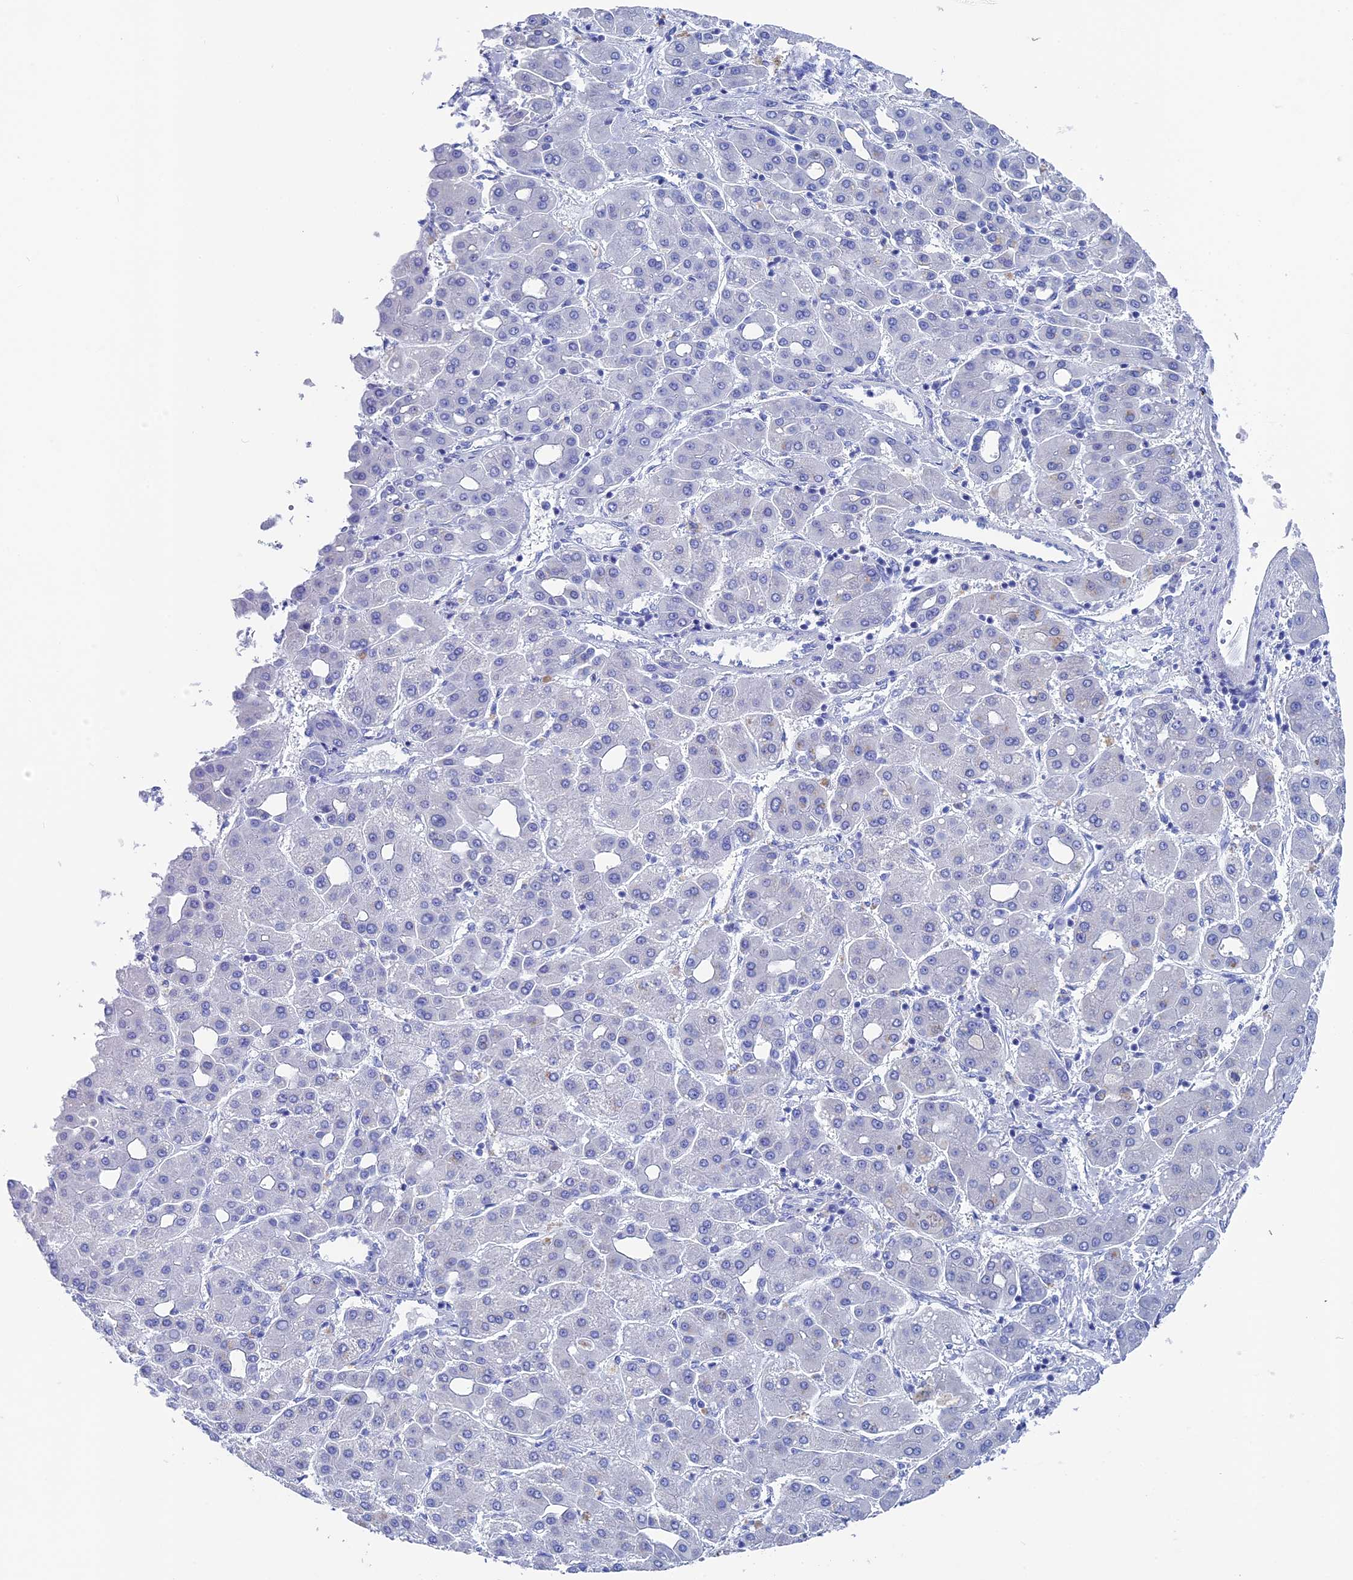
{"staining": {"intensity": "negative", "quantity": "none", "location": "none"}, "tissue": "liver cancer", "cell_type": "Tumor cells", "image_type": "cancer", "snomed": [{"axis": "morphology", "description": "Carcinoma, Hepatocellular, NOS"}, {"axis": "topography", "description": "Liver"}], "caption": "Tumor cells are negative for brown protein staining in liver cancer (hepatocellular carcinoma).", "gene": "UNC119", "patient": {"sex": "male", "age": 65}}